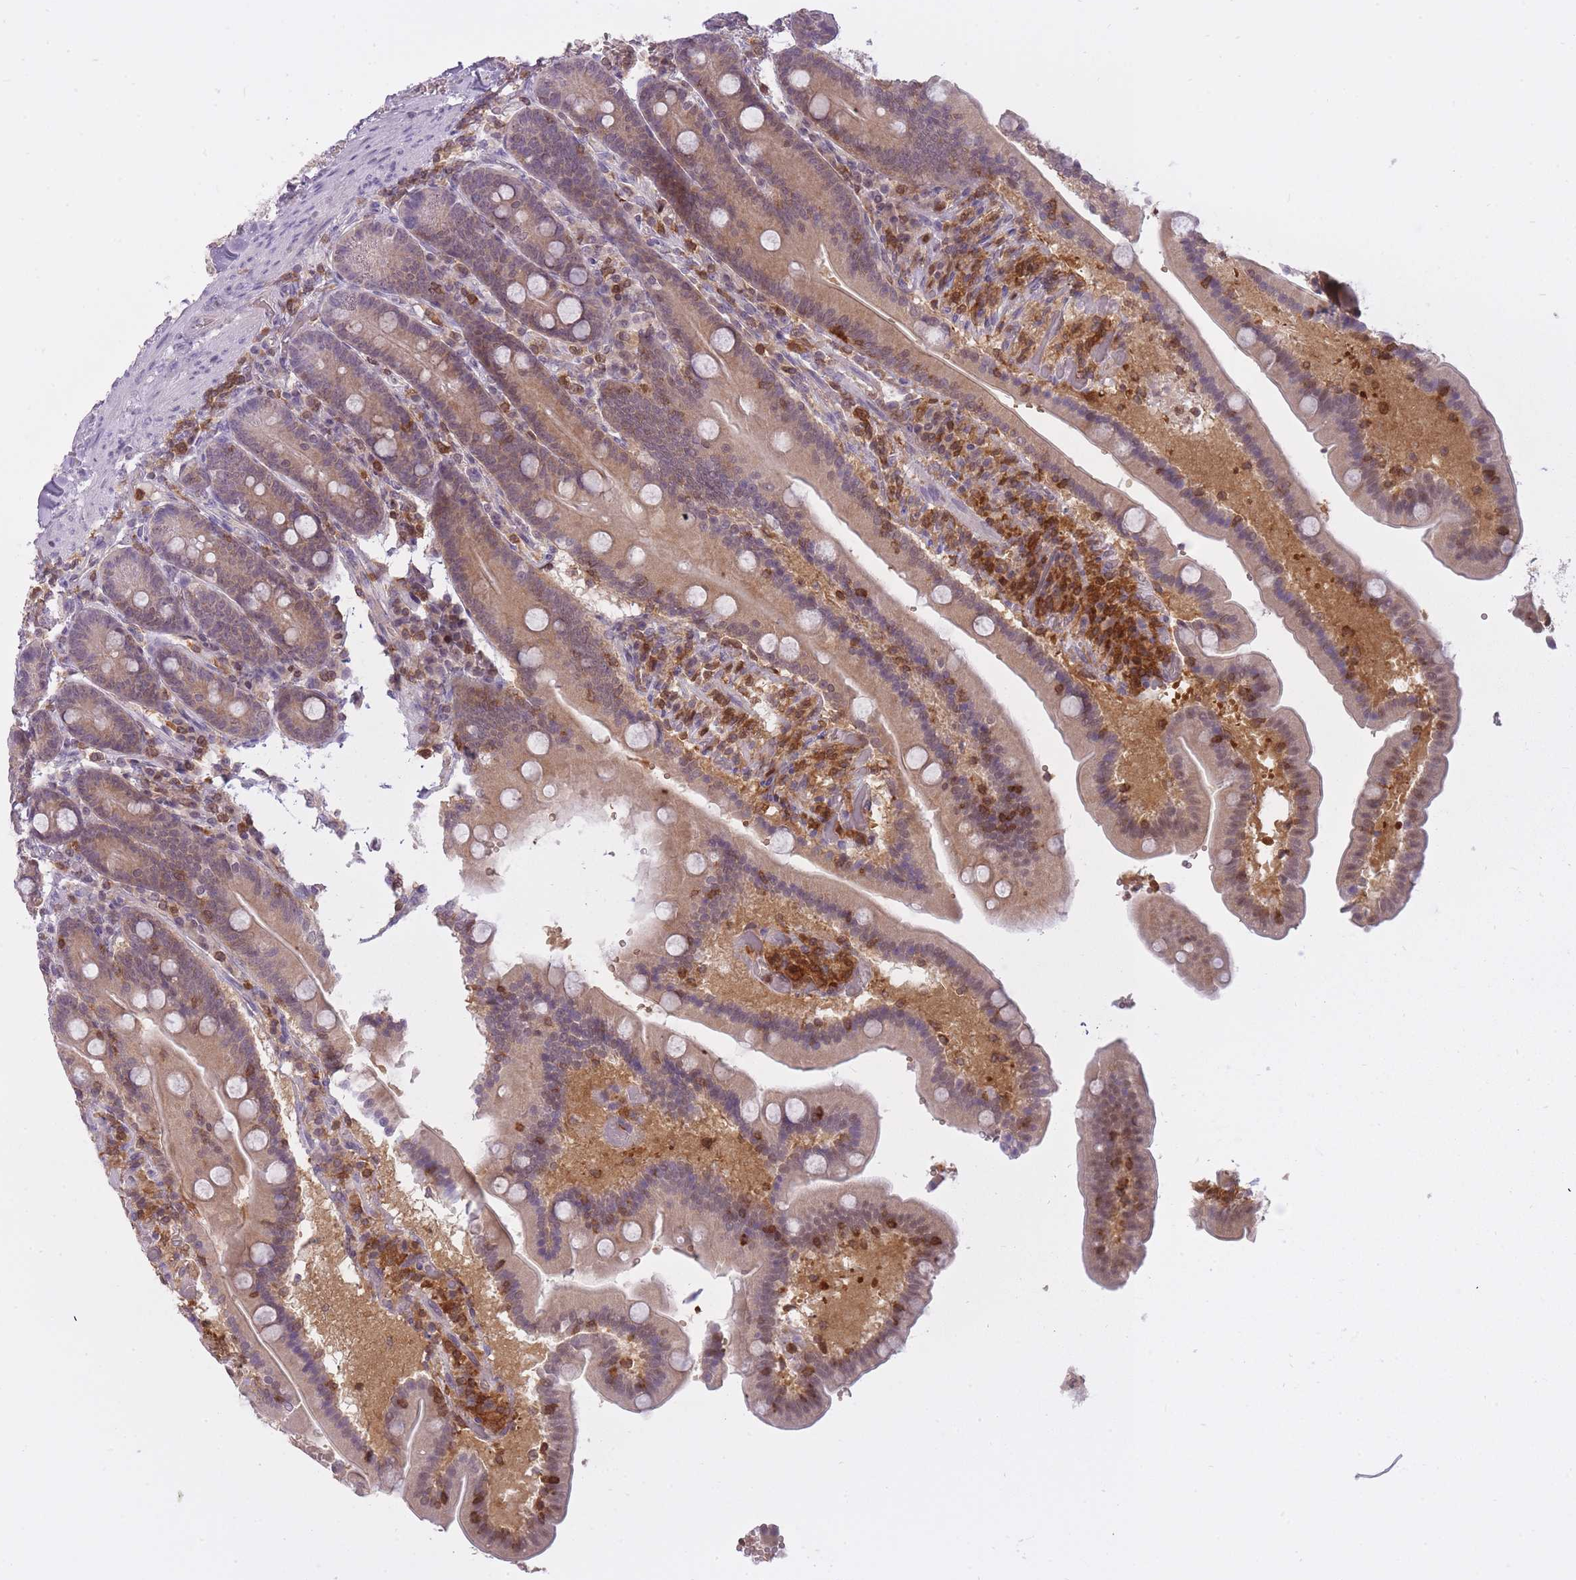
{"staining": {"intensity": "moderate", "quantity": "25%-75%", "location": "cytoplasmic/membranous"}, "tissue": "duodenum", "cell_type": "Glandular cells", "image_type": "normal", "snomed": [{"axis": "morphology", "description": "Normal tissue, NOS"}, {"axis": "topography", "description": "Duodenum"}], "caption": "DAB (3,3'-diaminobenzidine) immunohistochemical staining of benign human duodenum reveals moderate cytoplasmic/membranous protein expression in approximately 25%-75% of glandular cells. (DAB = brown stain, brightfield microscopy at high magnification).", "gene": "CXorf38", "patient": {"sex": "female", "age": 62}}